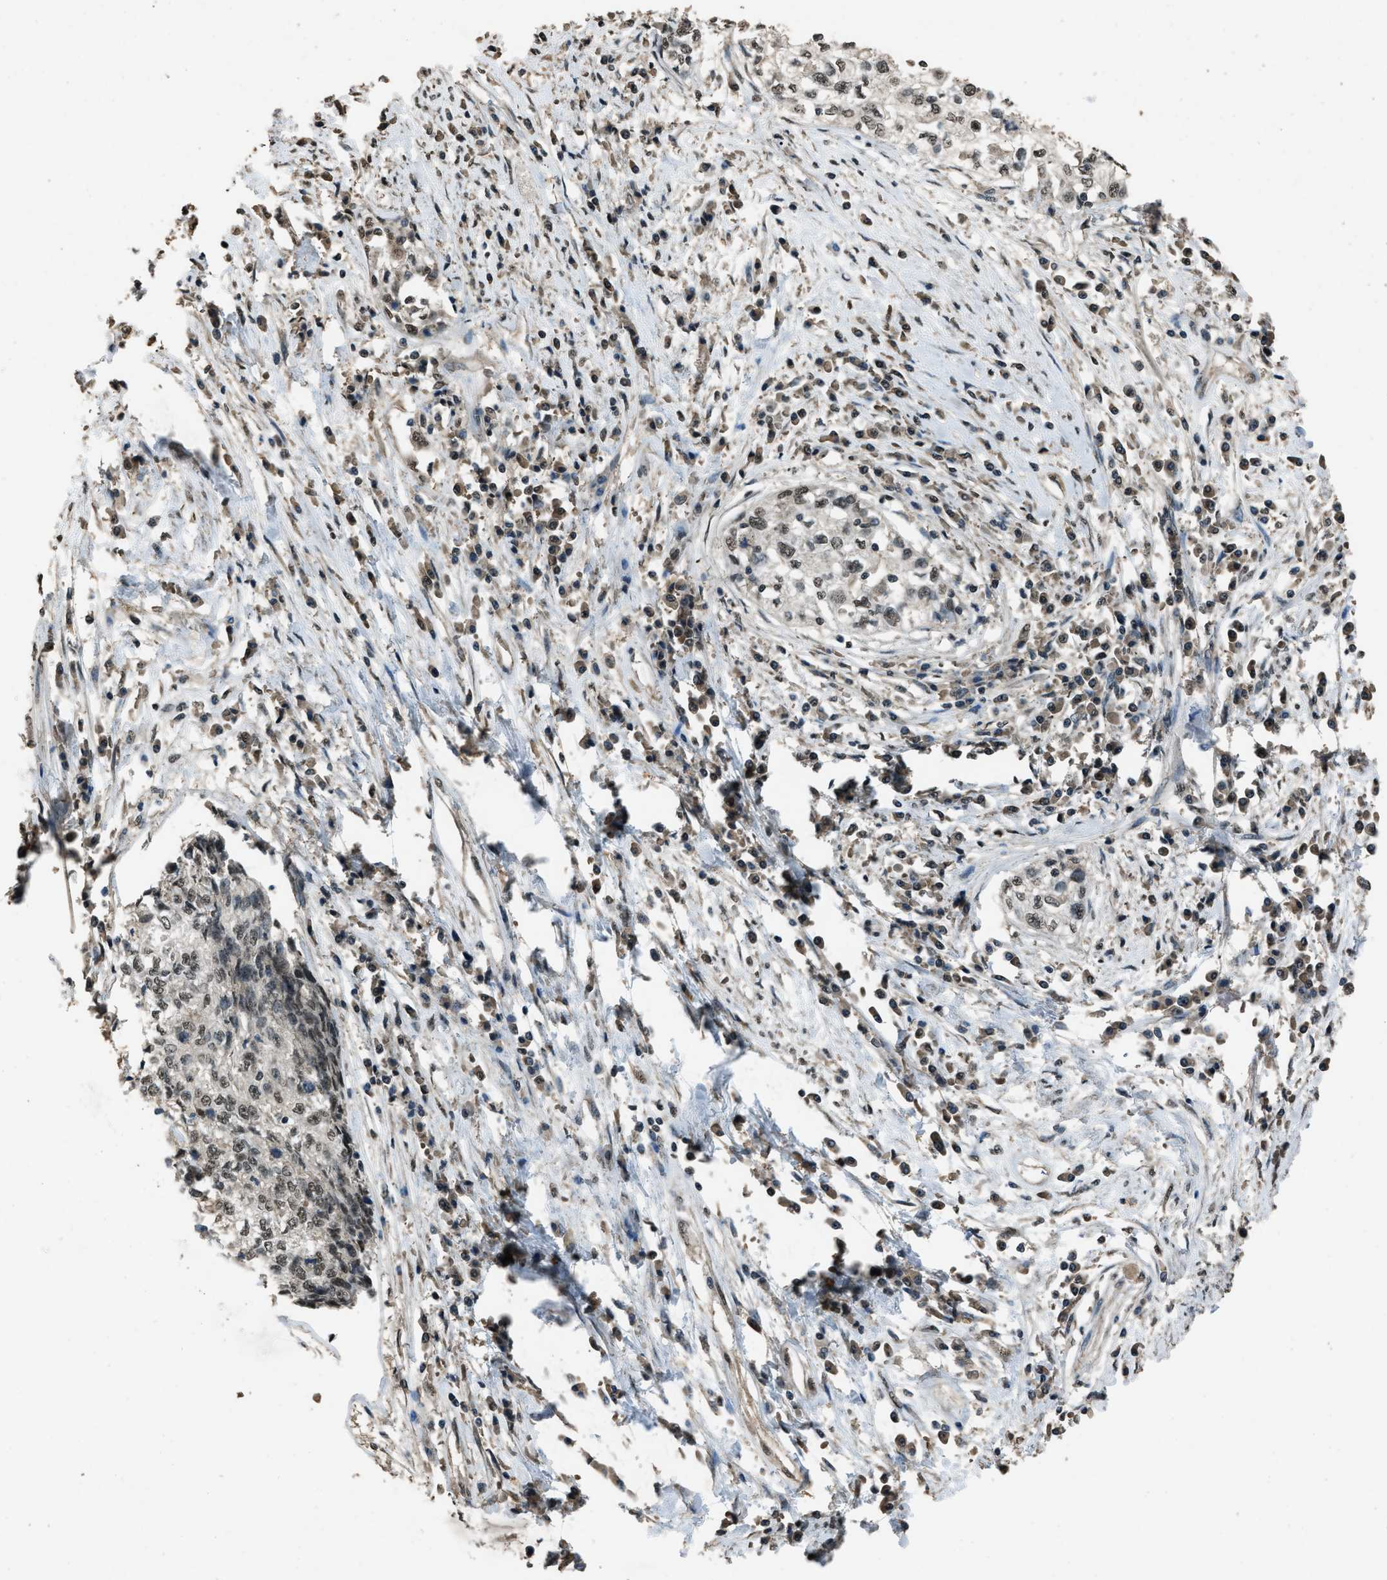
{"staining": {"intensity": "weak", "quantity": ">75%", "location": "nuclear"}, "tissue": "cervical cancer", "cell_type": "Tumor cells", "image_type": "cancer", "snomed": [{"axis": "morphology", "description": "Squamous cell carcinoma, NOS"}, {"axis": "topography", "description": "Cervix"}], "caption": "Protein staining exhibits weak nuclear positivity in about >75% of tumor cells in squamous cell carcinoma (cervical).", "gene": "SERTAD2", "patient": {"sex": "female", "age": 57}}